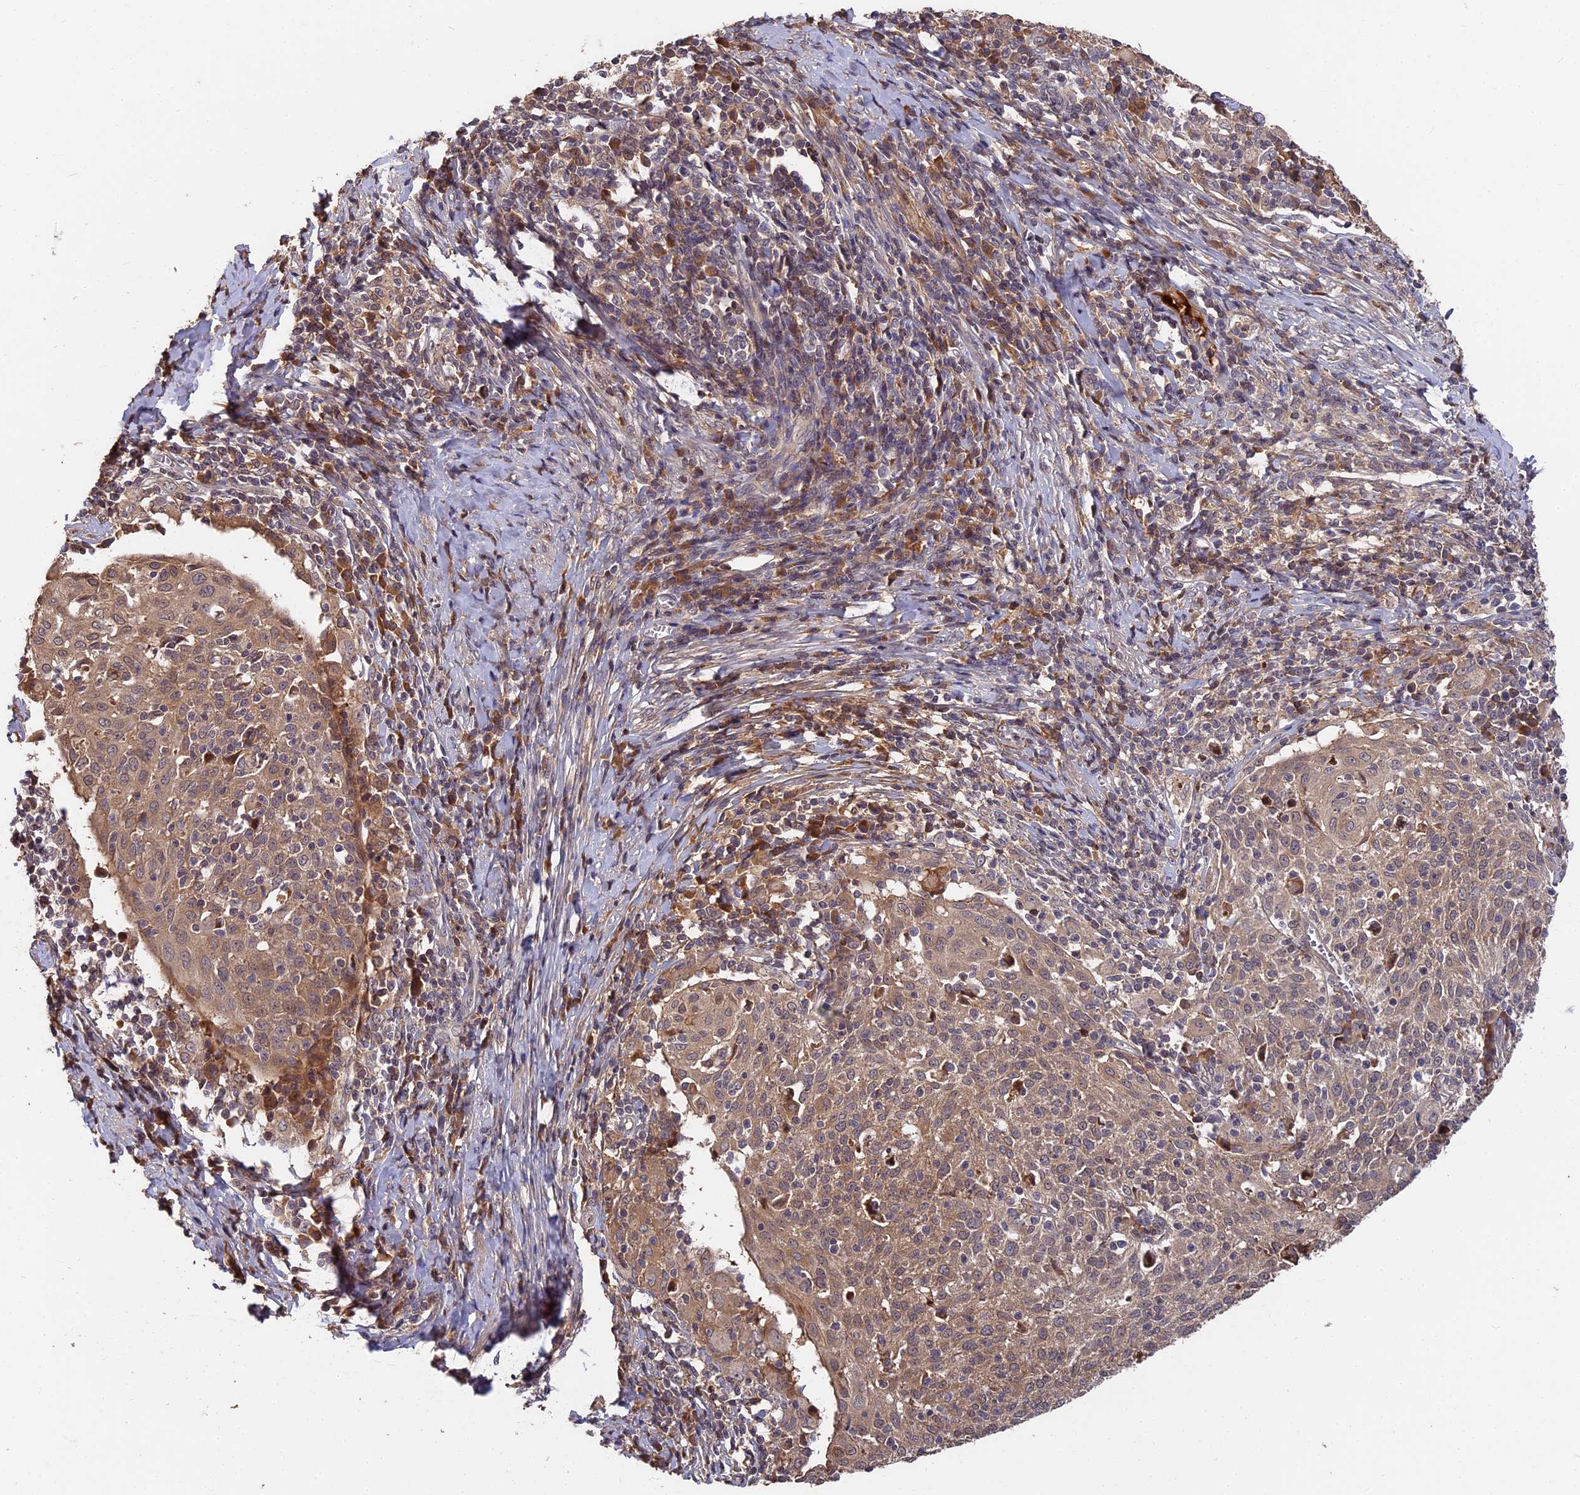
{"staining": {"intensity": "weak", "quantity": ">75%", "location": "cytoplasmic/membranous"}, "tissue": "cervical cancer", "cell_type": "Tumor cells", "image_type": "cancer", "snomed": [{"axis": "morphology", "description": "Squamous cell carcinoma, NOS"}, {"axis": "topography", "description": "Cervix"}], "caption": "DAB immunohistochemical staining of human cervical cancer displays weak cytoplasmic/membranous protein expression in about >75% of tumor cells.", "gene": "ITIH1", "patient": {"sex": "female", "age": 52}}